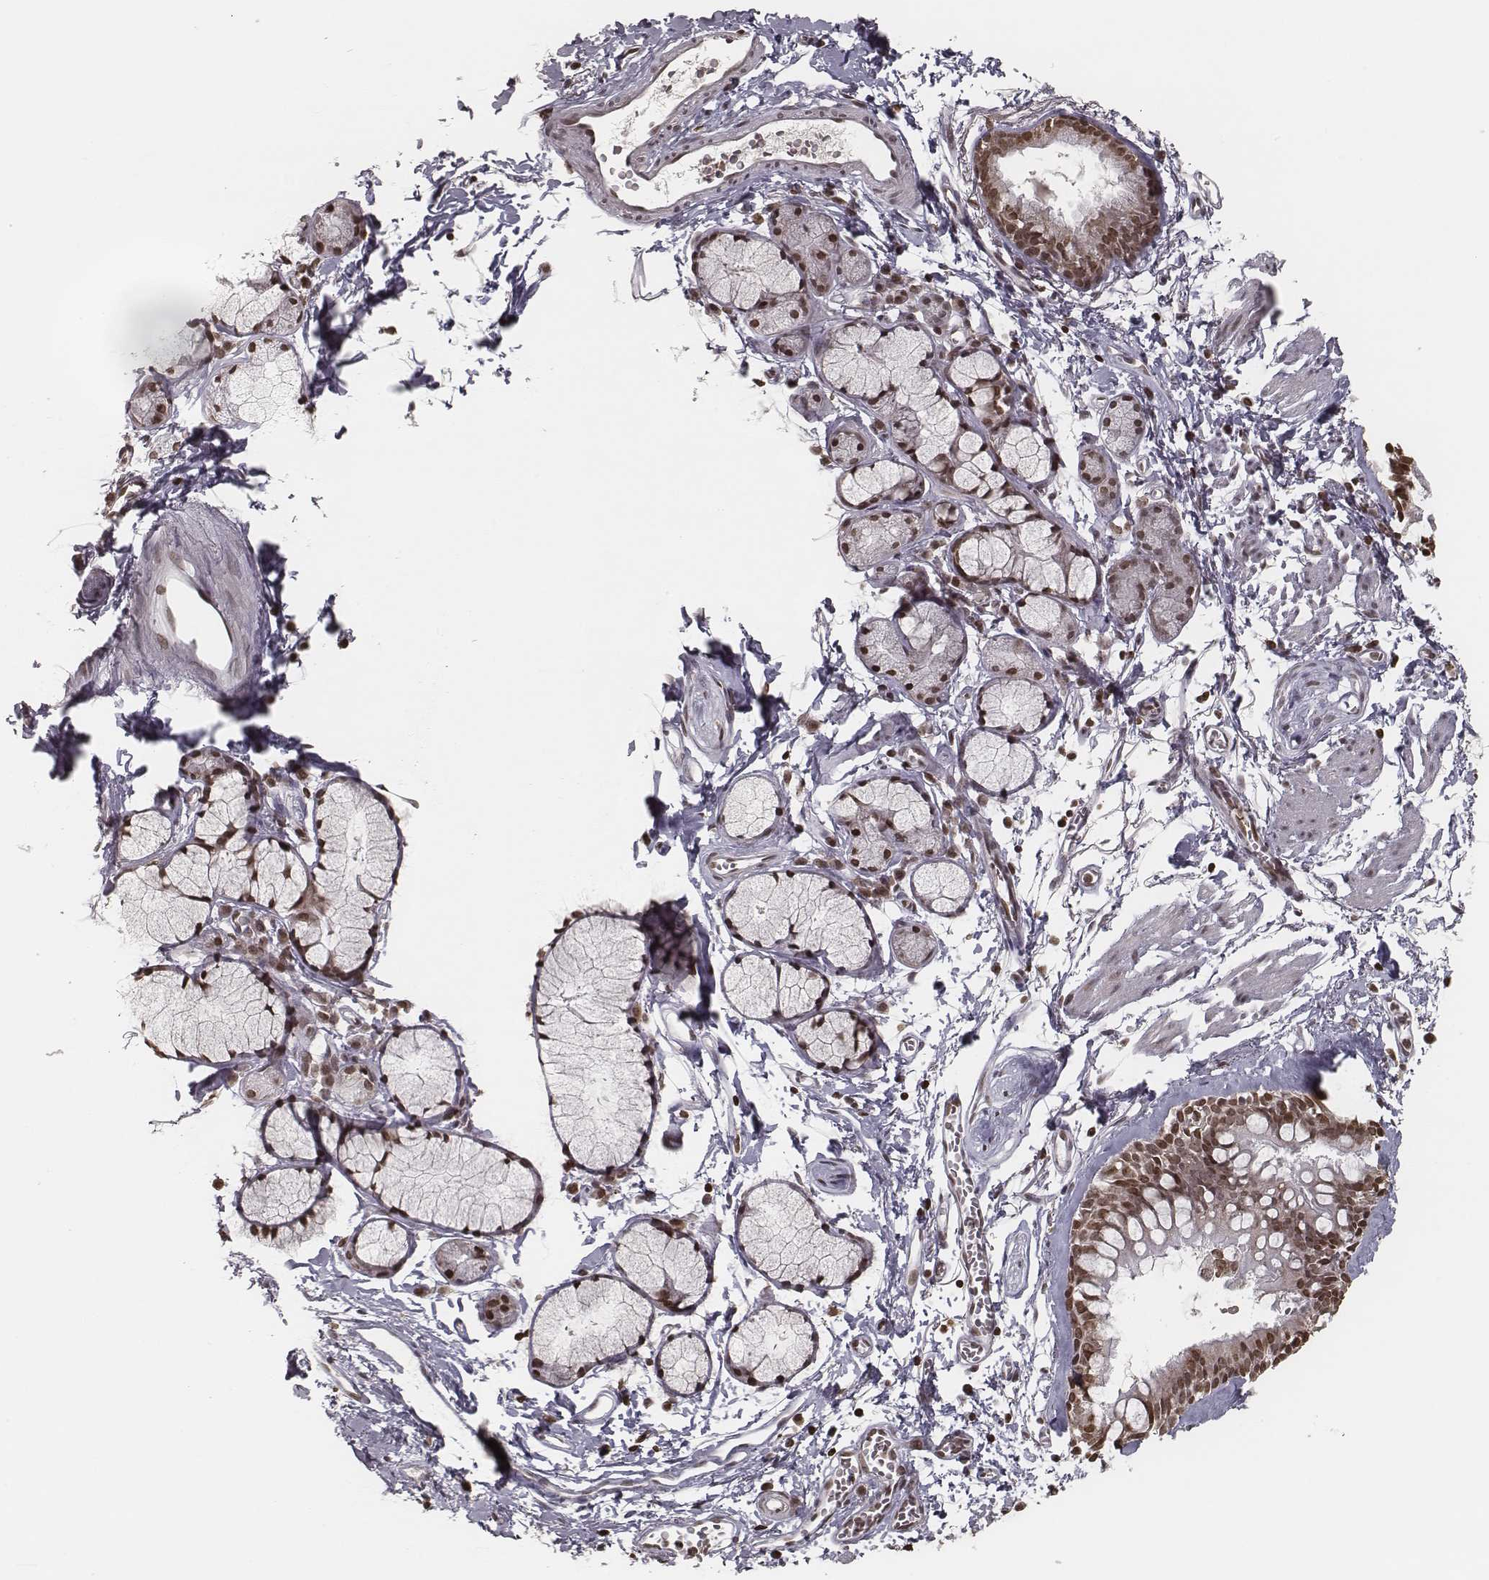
{"staining": {"intensity": "moderate", "quantity": ">75%", "location": "nuclear"}, "tissue": "bronchus", "cell_type": "Respiratory epithelial cells", "image_type": "normal", "snomed": [{"axis": "morphology", "description": "Normal tissue, NOS"}, {"axis": "topography", "description": "Cartilage tissue"}, {"axis": "topography", "description": "Bronchus"}], "caption": "Protein staining shows moderate nuclear staining in about >75% of respiratory epithelial cells in normal bronchus. (Brightfield microscopy of DAB IHC at high magnification).", "gene": "HMGA2", "patient": {"sex": "female", "age": 59}}